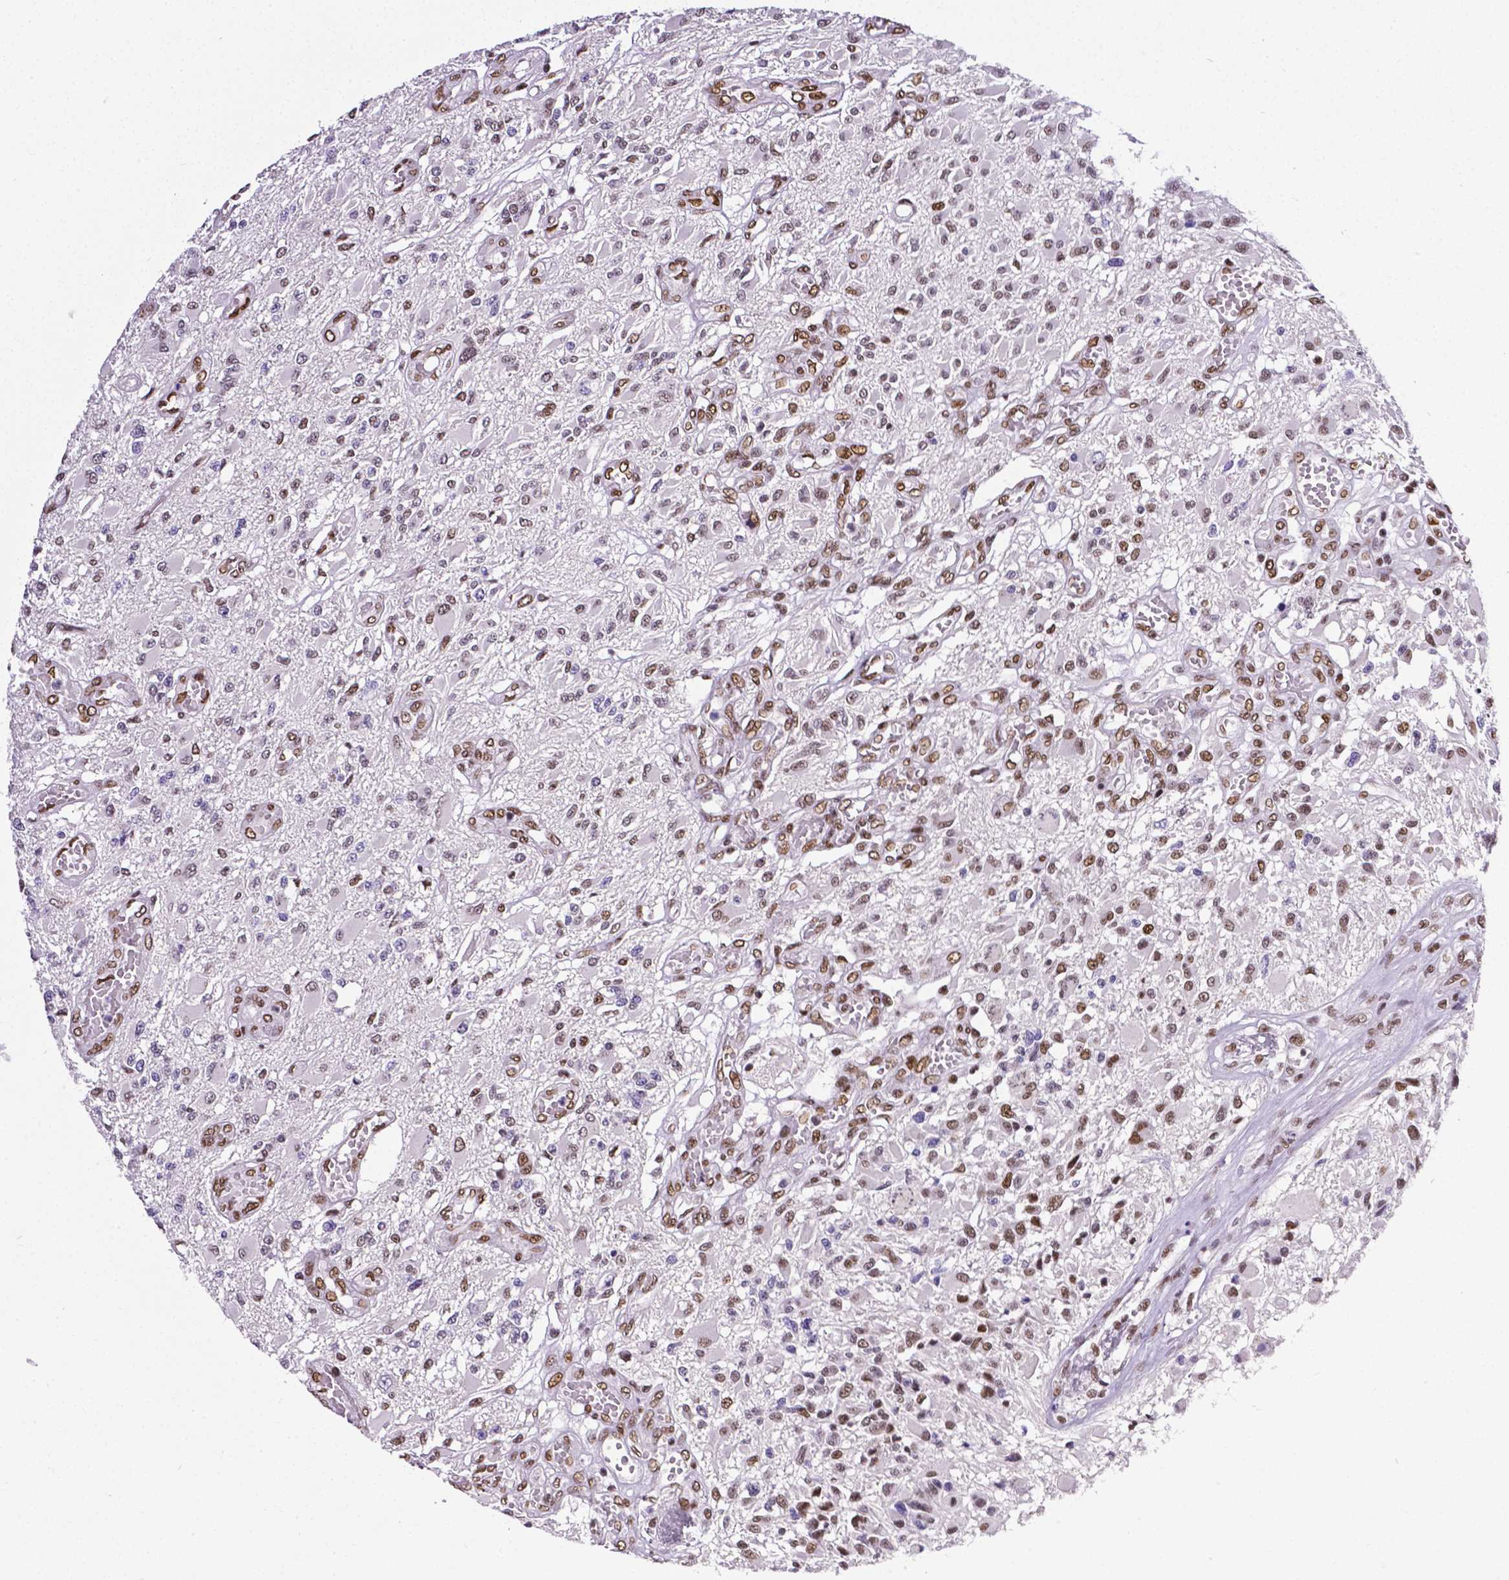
{"staining": {"intensity": "moderate", "quantity": "<25%", "location": "nuclear"}, "tissue": "glioma", "cell_type": "Tumor cells", "image_type": "cancer", "snomed": [{"axis": "morphology", "description": "Glioma, malignant, High grade"}, {"axis": "topography", "description": "Brain"}], "caption": "A micrograph of human glioma stained for a protein exhibits moderate nuclear brown staining in tumor cells.", "gene": "REST", "patient": {"sex": "female", "age": 63}}